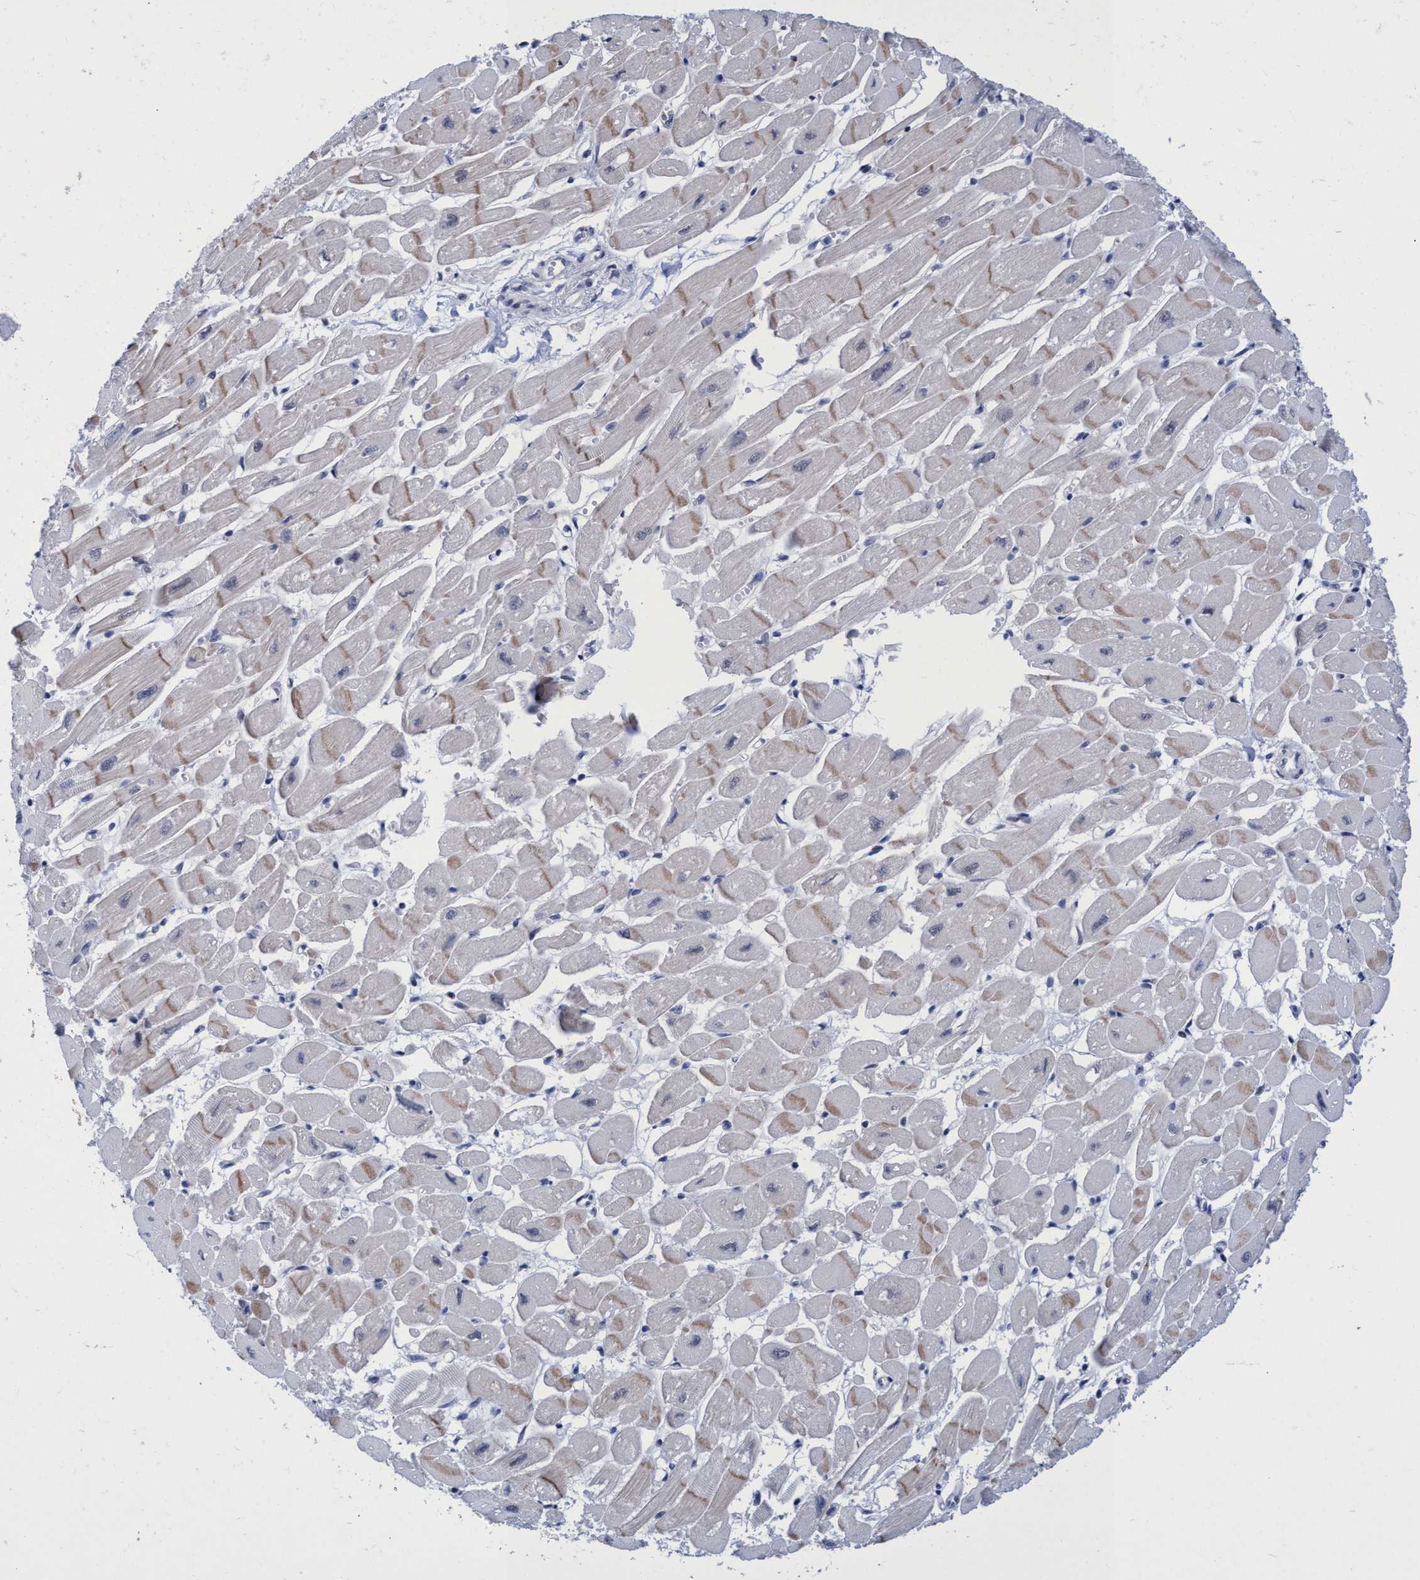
{"staining": {"intensity": "moderate", "quantity": "25%-75%", "location": "cytoplasmic/membranous,nuclear"}, "tissue": "heart muscle", "cell_type": "Cardiomyocytes", "image_type": "normal", "snomed": [{"axis": "morphology", "description": "Normal tissue, NOS"}, {"axis": "topography", "description": "Heart"}], "caption": "Immunohistochemistry (IHC) histopathology image of unremarkable heart muscle: heart muscle stained using IHC shows medium levels of moderate protein expression localized specifically in the cytoplasmic/membranous,nuclear of cardiomyocytes, appearing as a cytoplasmic/membranous,nuclear brown color.", "gene": "C9orf78", "patient": {"sex": "female", "age": 54}}